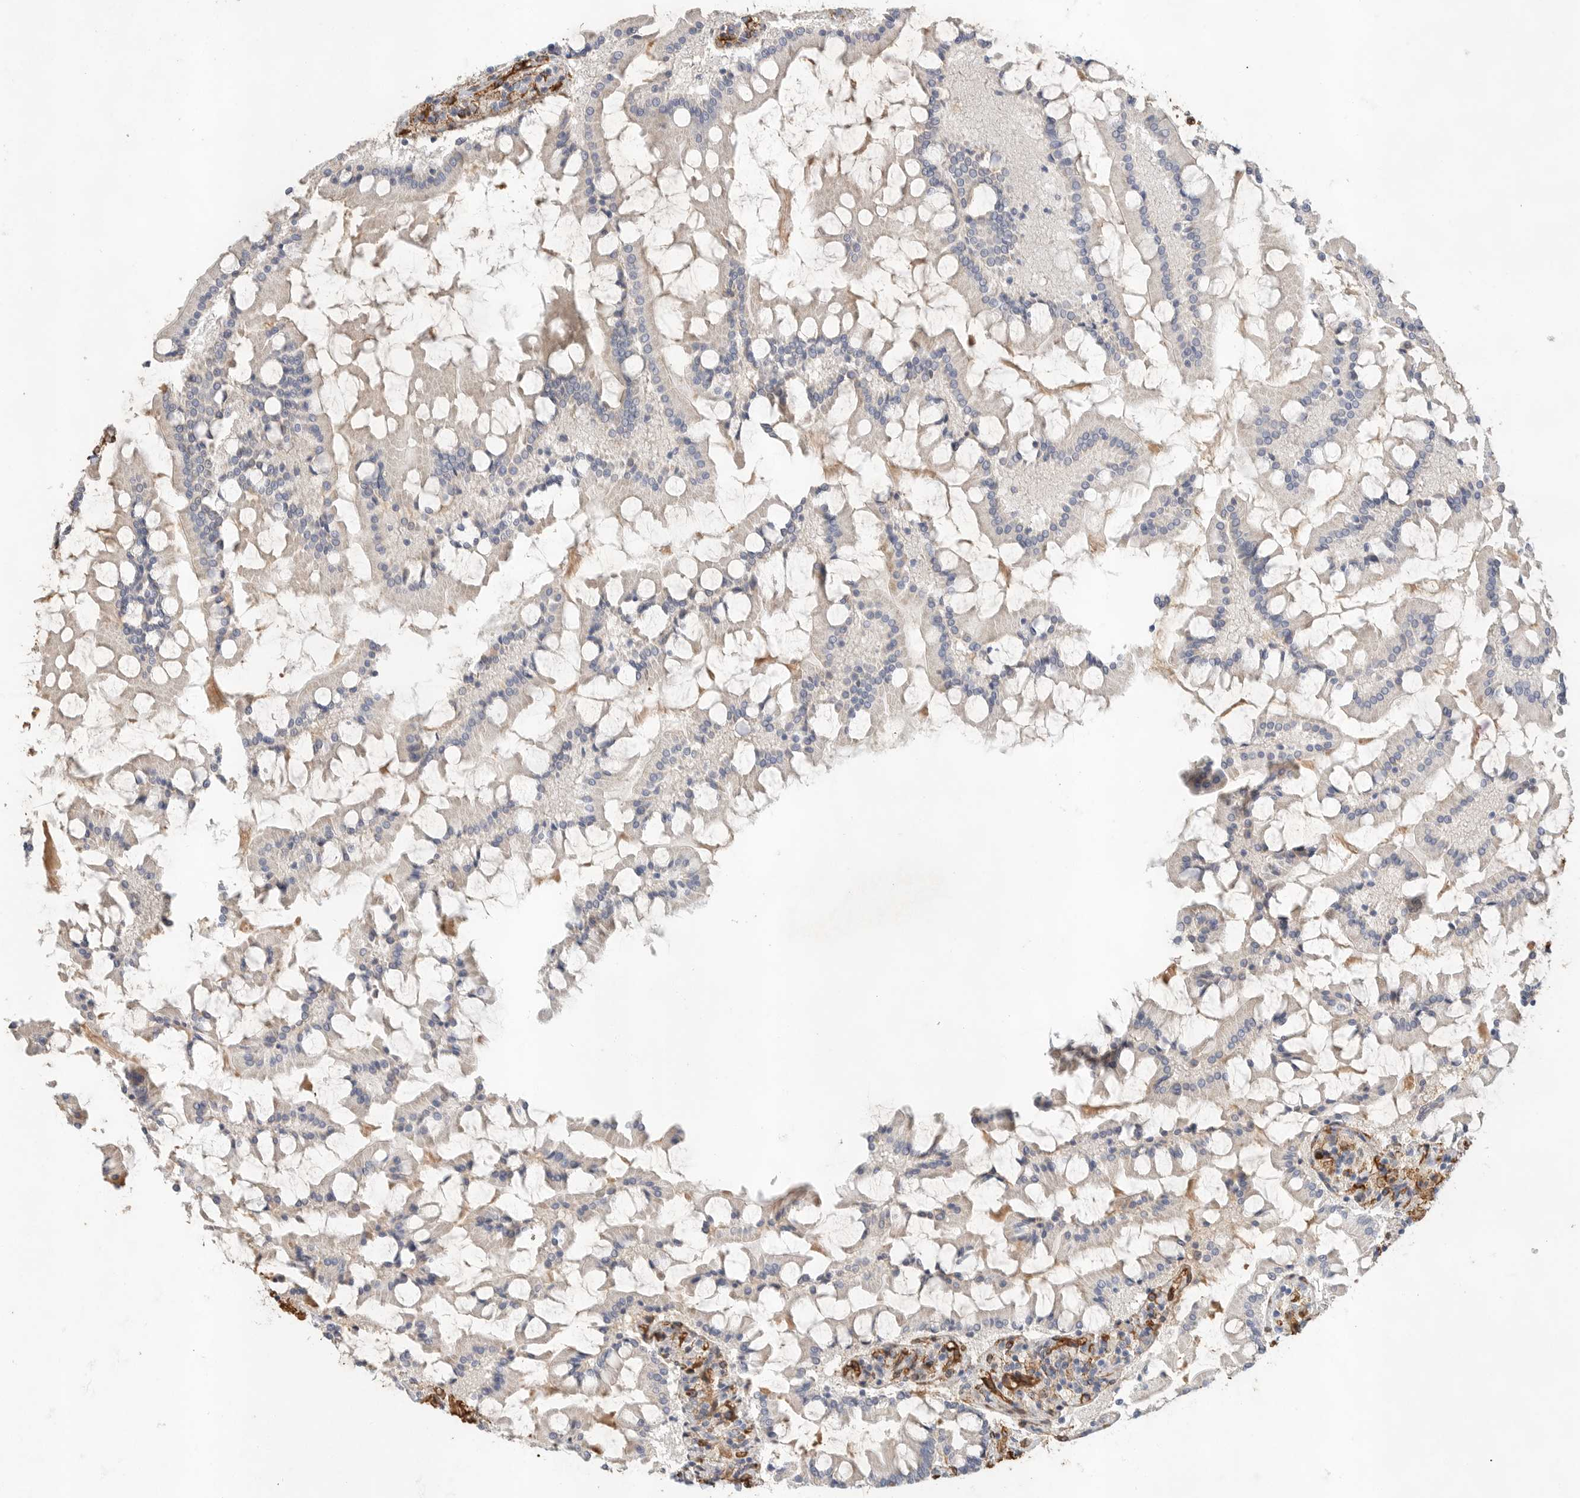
{"staining": {"intensity": "negative", "quantity": "none", "location": "none"}, "tissue": "small intestine", "cell_type": "Glandular cells", "image_type": "normal", "snomed": [{"axis": "morphology", "description": "Normal tissue, NOS"}, {"axis": "topography", "description": "Small intestine"}], "caption": "Protein analysis of unremarkable small intestine demonstrates no significant expression in glandular cells.", "gene": "JMJD4", "patient": {"sex": "male", "age": 41}}